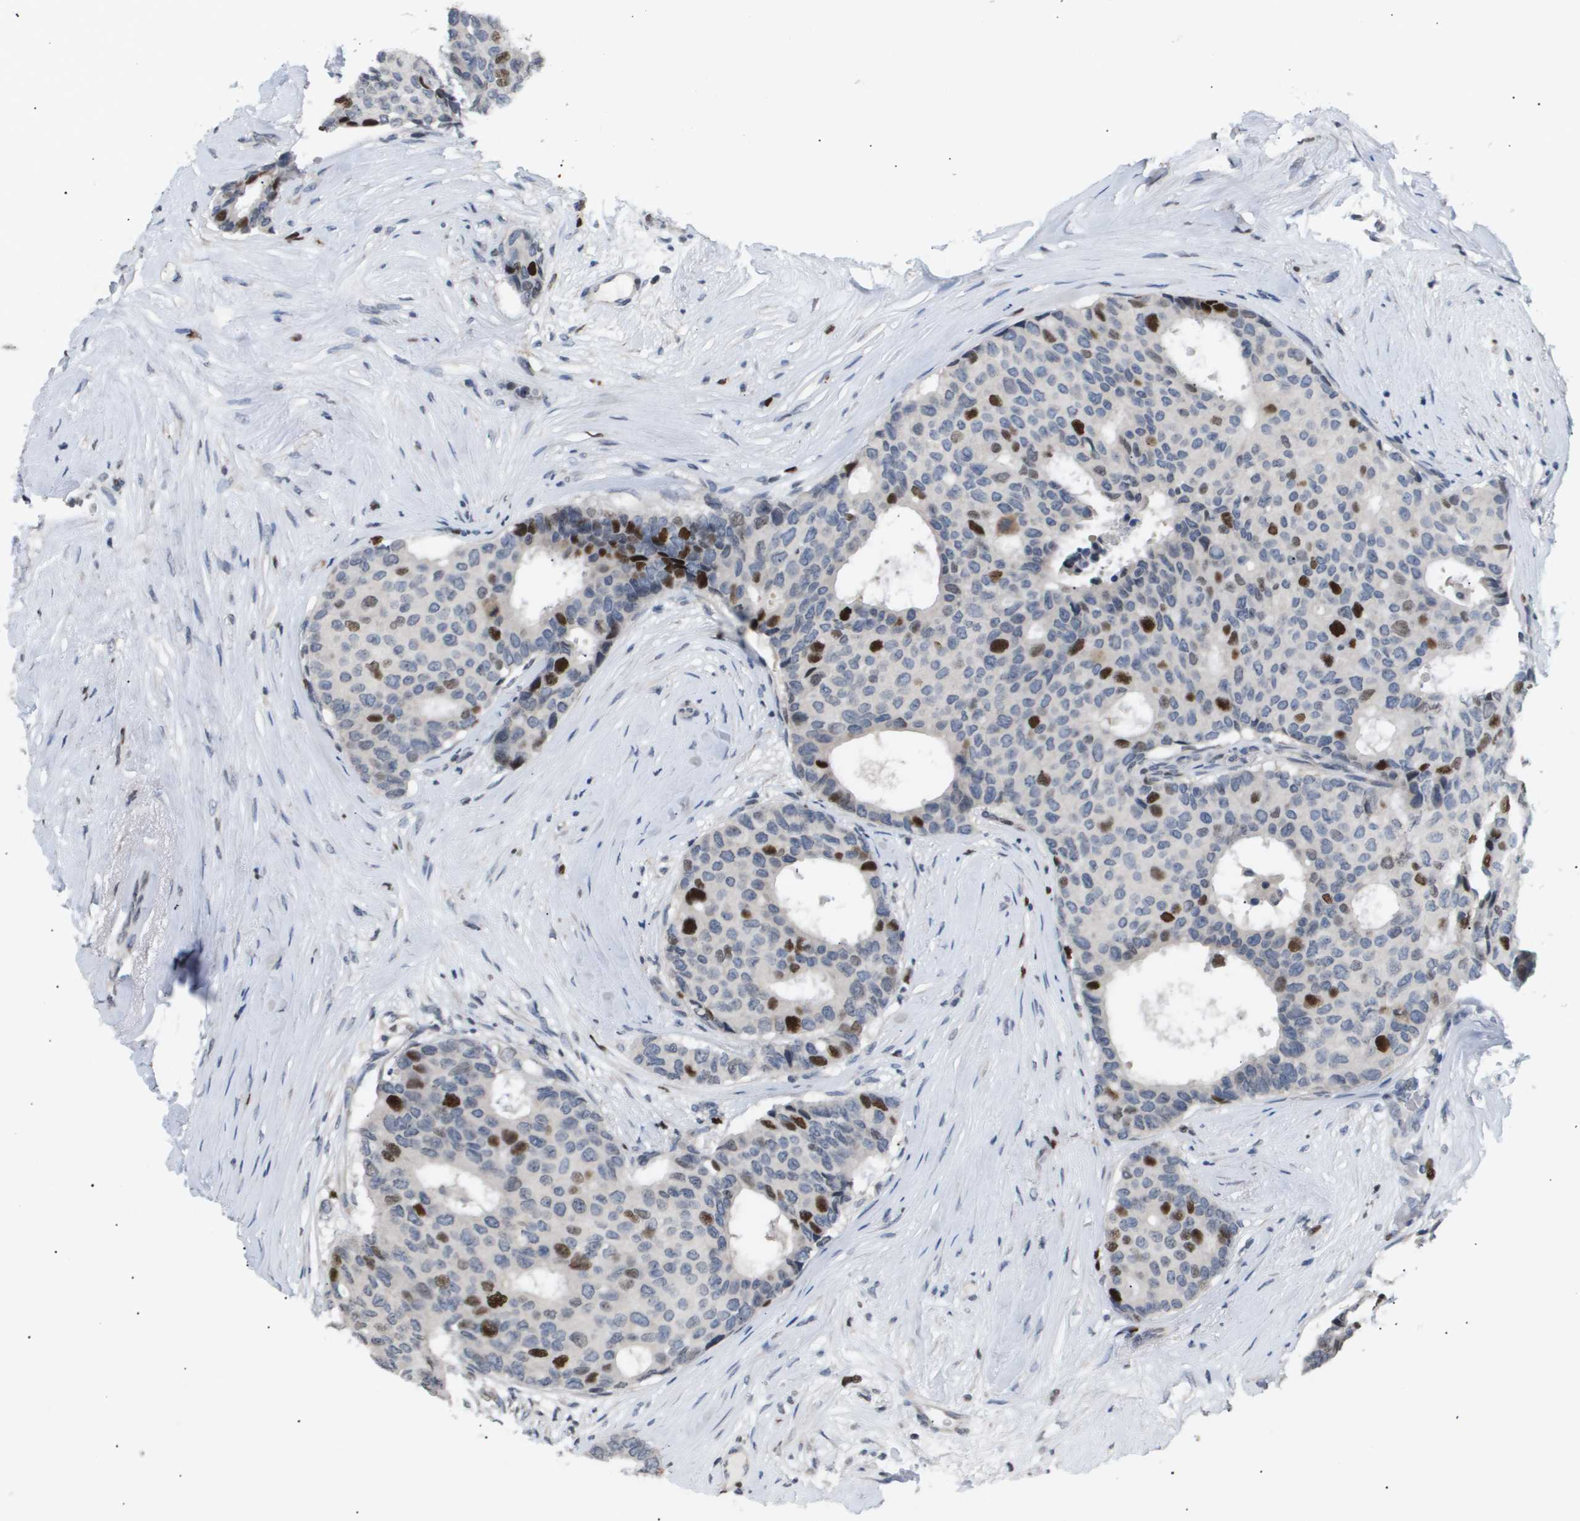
{"staining": {"intensity": "strong", "quantity": "<25%", "location": "nuclear"}, "tissue": "breast cancer", "cell_type": "Tumor cells", "image_type": "cancer", "snomed": [{"axis": "morphology", "description": "Duct carcinoma"}, {"axis": "topography", "description": "Breast"}], "caption": "A brown stain highlights strong nuclear staining of a protein in breast intraductal carcinoma tumor cells.", "gene": "ANAPC2", "patient": {"sex": "female", "age": 75}}